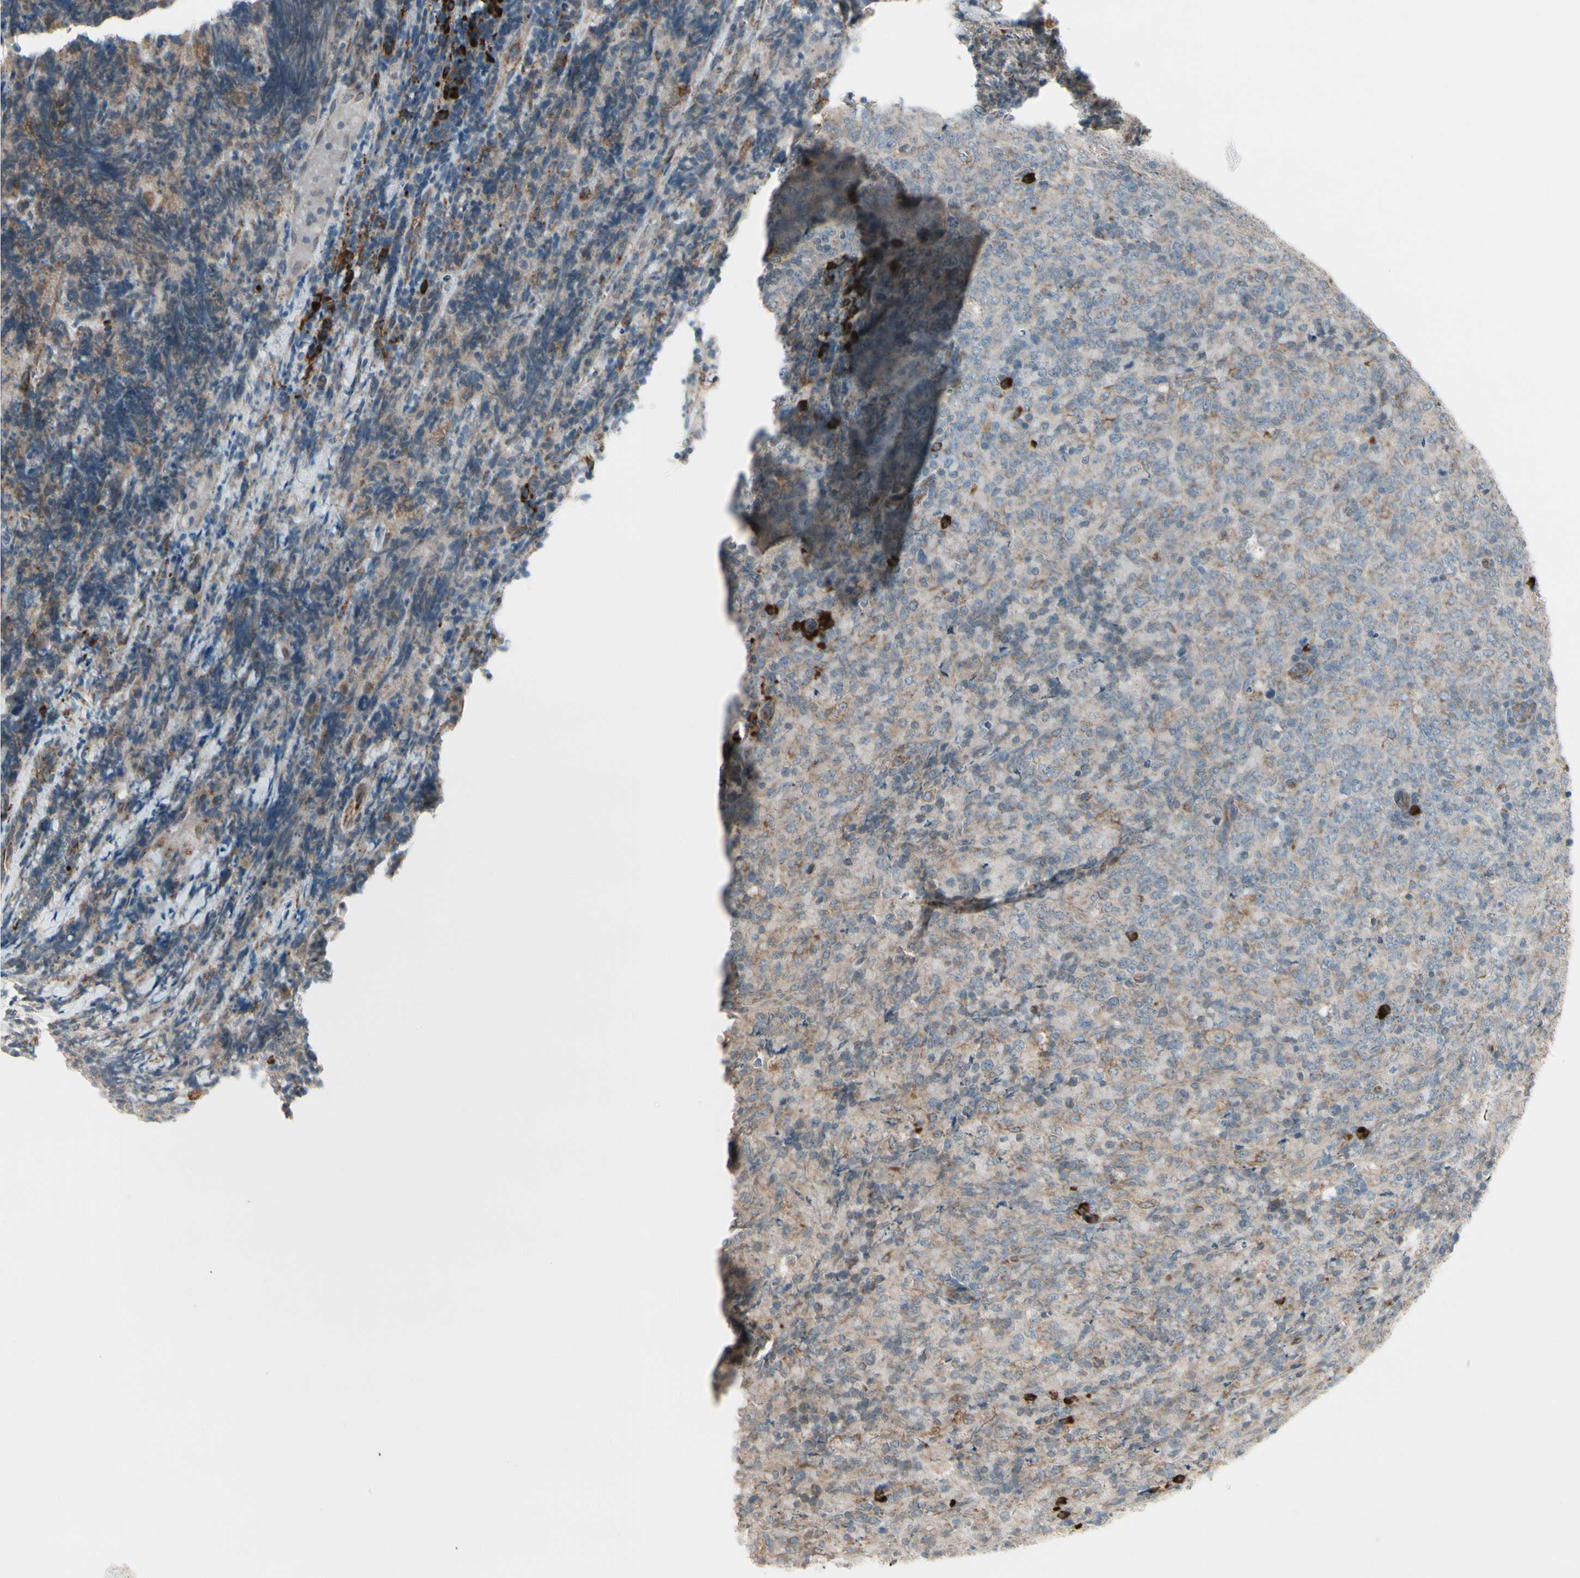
{"staining": {"intensity": "weak", "quantity": "25%-75%", "location": "cytoplasmic/membranous"}, "tissue": "lymphoma", "cell_type": "Tumor cells", "image_type": "cancer", "snomed": [{"axis": "morphology", "description": "Malignant lymphoma, non-Hodgkin's type, High grade"}, {"axis": "topography", "description": "Tonsil"}], "caption": "The image displays a brown stain indicating the presence of a protein in the cytoplasmic/membranous of tumor cells in malignant lymphoma, non-Hodgkin's type (high-grade). The protein is shown in brown color, while the nuclei are stained blue.", "gene": "FNDC3A", "patient": {"sex": "female", "age": 36}}